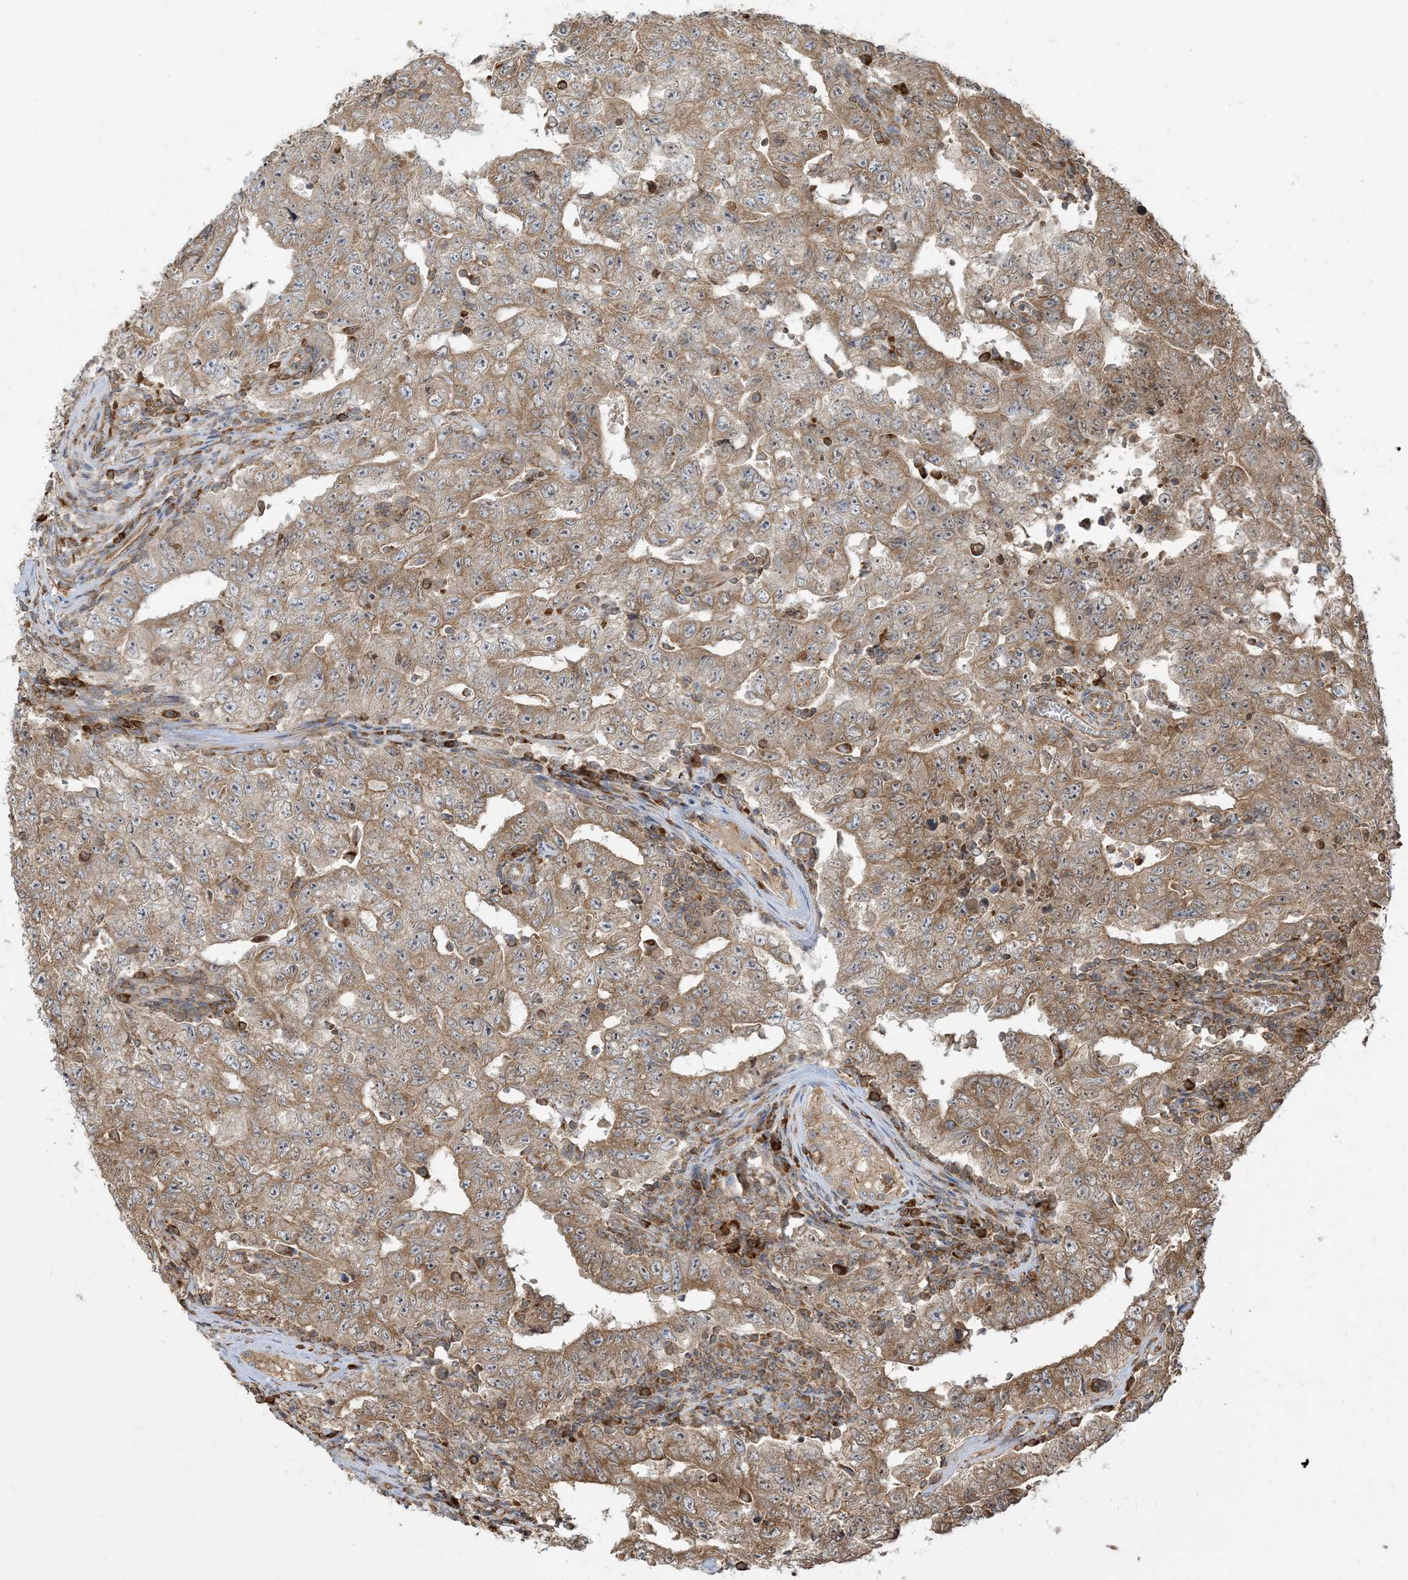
{"staining": {"intensity": "moderate", "quantity": ">75%", "location": "cytoplasmic/membranous"}, "tissue": "testis cancer", "cell_type": "Tumor cells", "image_type": "cancer", "snomed": [{"axis": "morphology", "description": "Carcinoma, Embryonal, NOS"}, {"axis": "topography", "description": "Testis"}], "caption": "Embryonal carcinoma (testis) was stained to show a protein in brown. There is medium levels of moderate cytoplasmic/membranous expression in approximately >75% of tumor cells. The protein is shown in brown color, while the nuclei are stained blue.", "gene": "SRP72", "patient": {"sex": "male", "age": 26}}